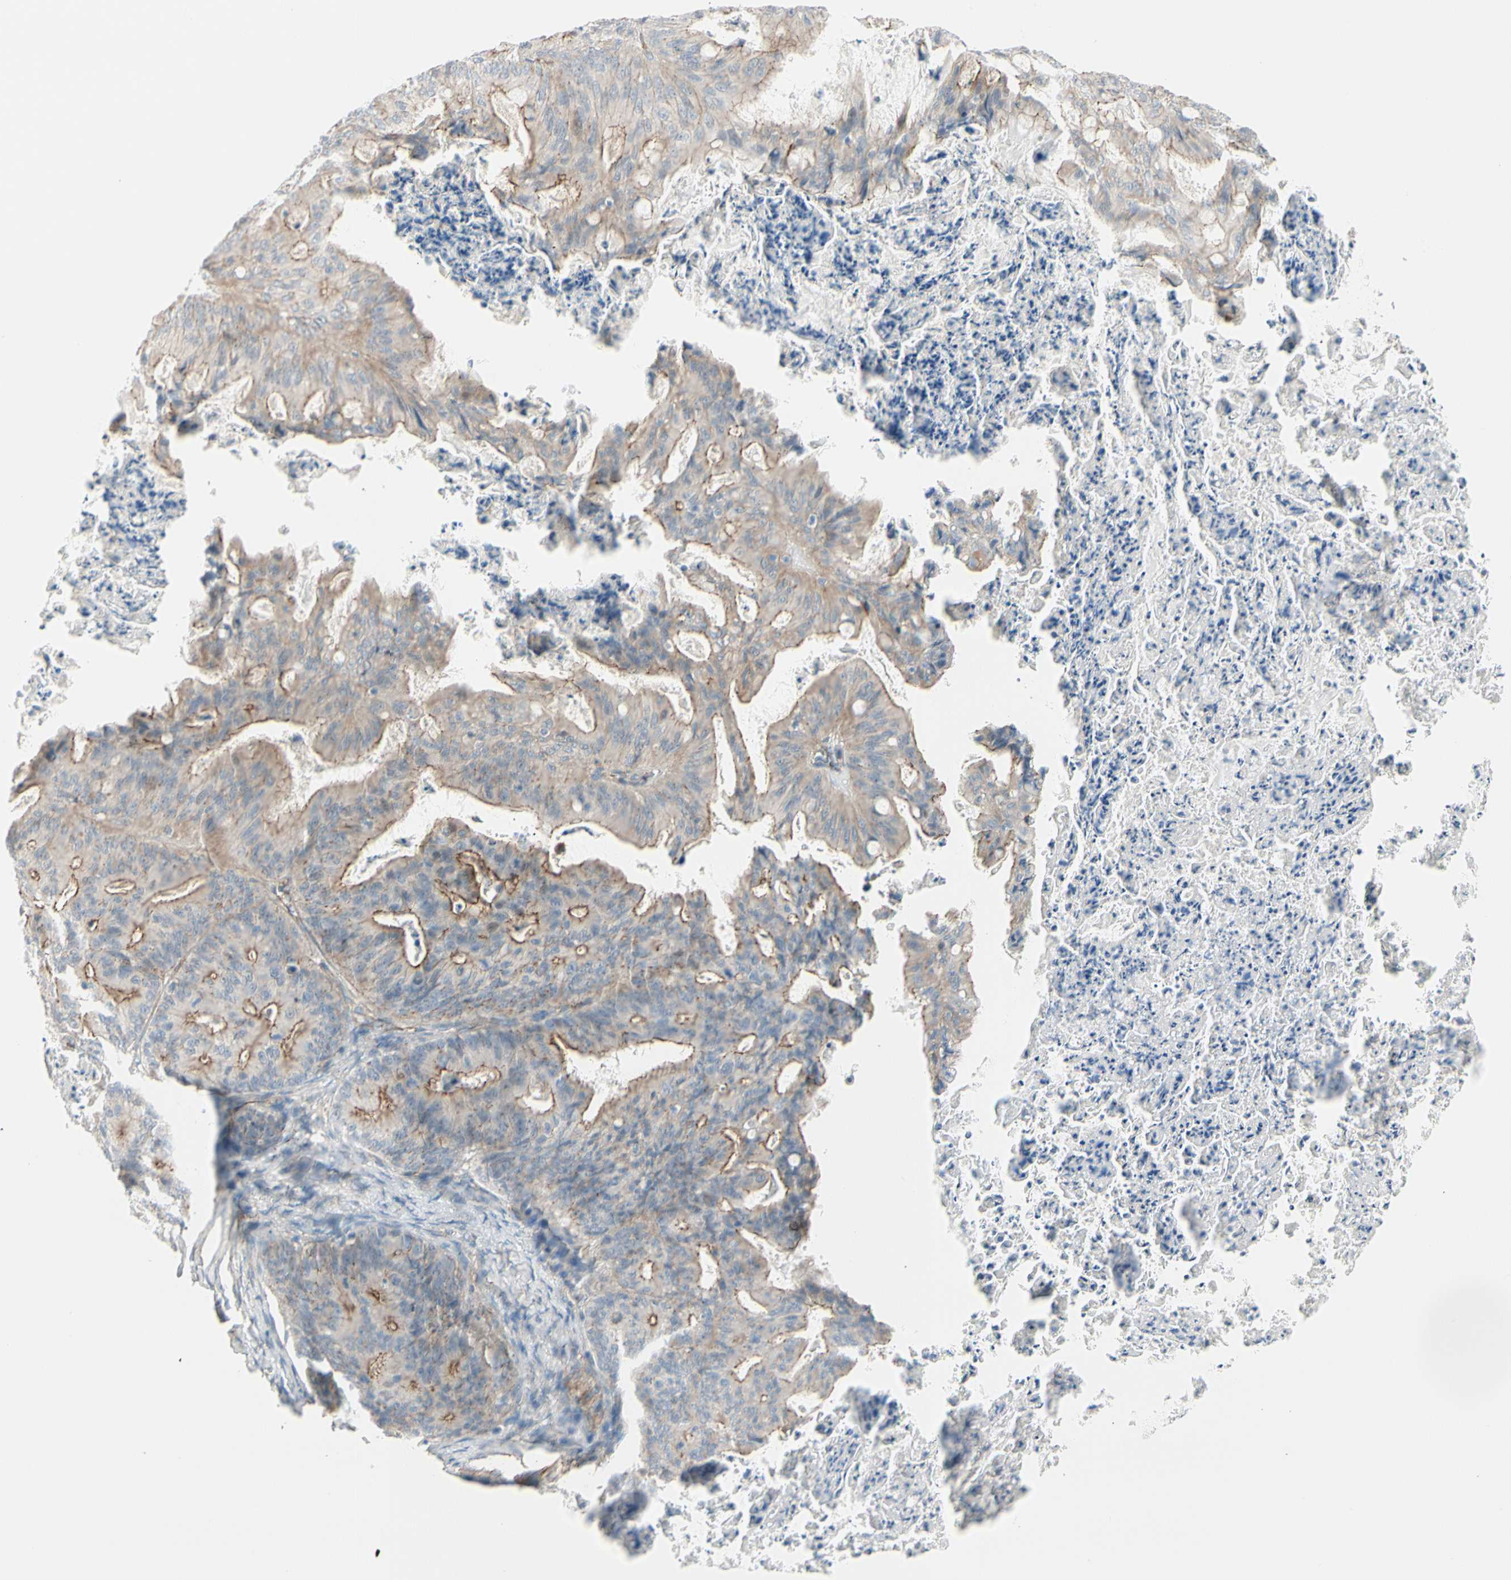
{"staining": {"intensity": "weak", "quantity": "25%-75%", "location": "cytoplasmic/membranous"}, "tissue": "ovarian cancer", "cell_type": "Tumor cells", "image_type": "cancer", "snomed": [{"axis": "morphology", "description": "Cystadenocarcinoma, mucinous, NOS"}, {"axis": "topography", "description": "Ovary"}], "caption": "Approximately 25%-75% of tumor cells in ovarian mucinous cystadenocarcinoma demonstrate weak cytoplasmic/membranous protein positivity as visualized by brown immunohistochemical staining.", "gene": "TJP1", "patient": {"sex": "female", "age": 36}}